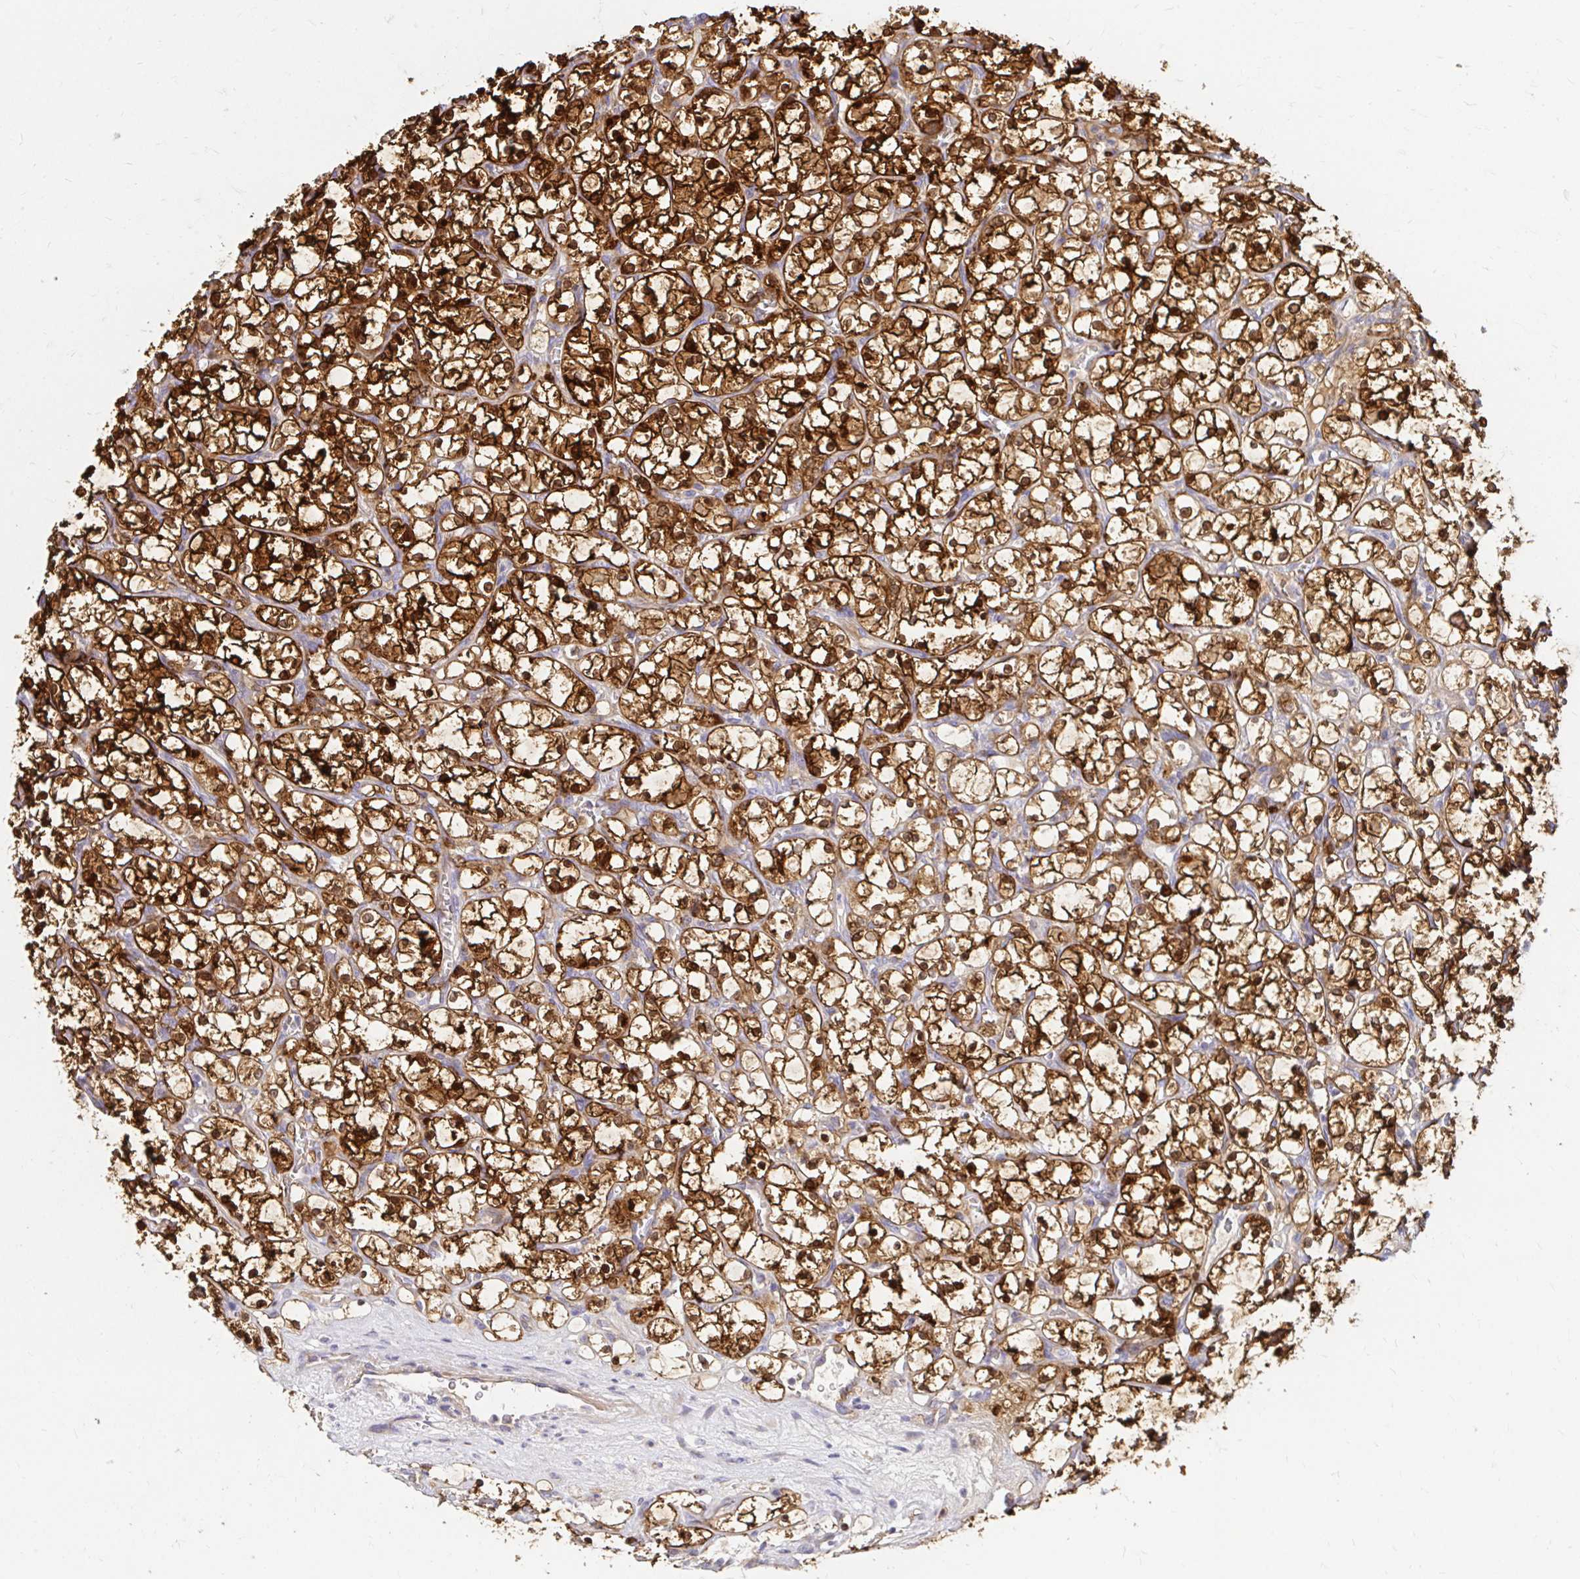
{"staining": {"intensity": "strong", "quantity": ">75%", "location": "cytoplasmic/membranous,nuclear"}, "tissue": "renal cancer", "cell_type": "Tumor cells", "image_type": "cancer", "snomed": [{"axis": "morphology", "description": "Adenocarcinoma, NOS"}, {"axis": "topography", "description": "Kidney"}], "caption": "A brown stain labels strong cytoplasmic/membranous and nuclear expression of a protein in human renal cancer (adenocarcinoma) tumor cells.", "gene": "ITGA2", "patient": {"sex": "female", "age": 69}}